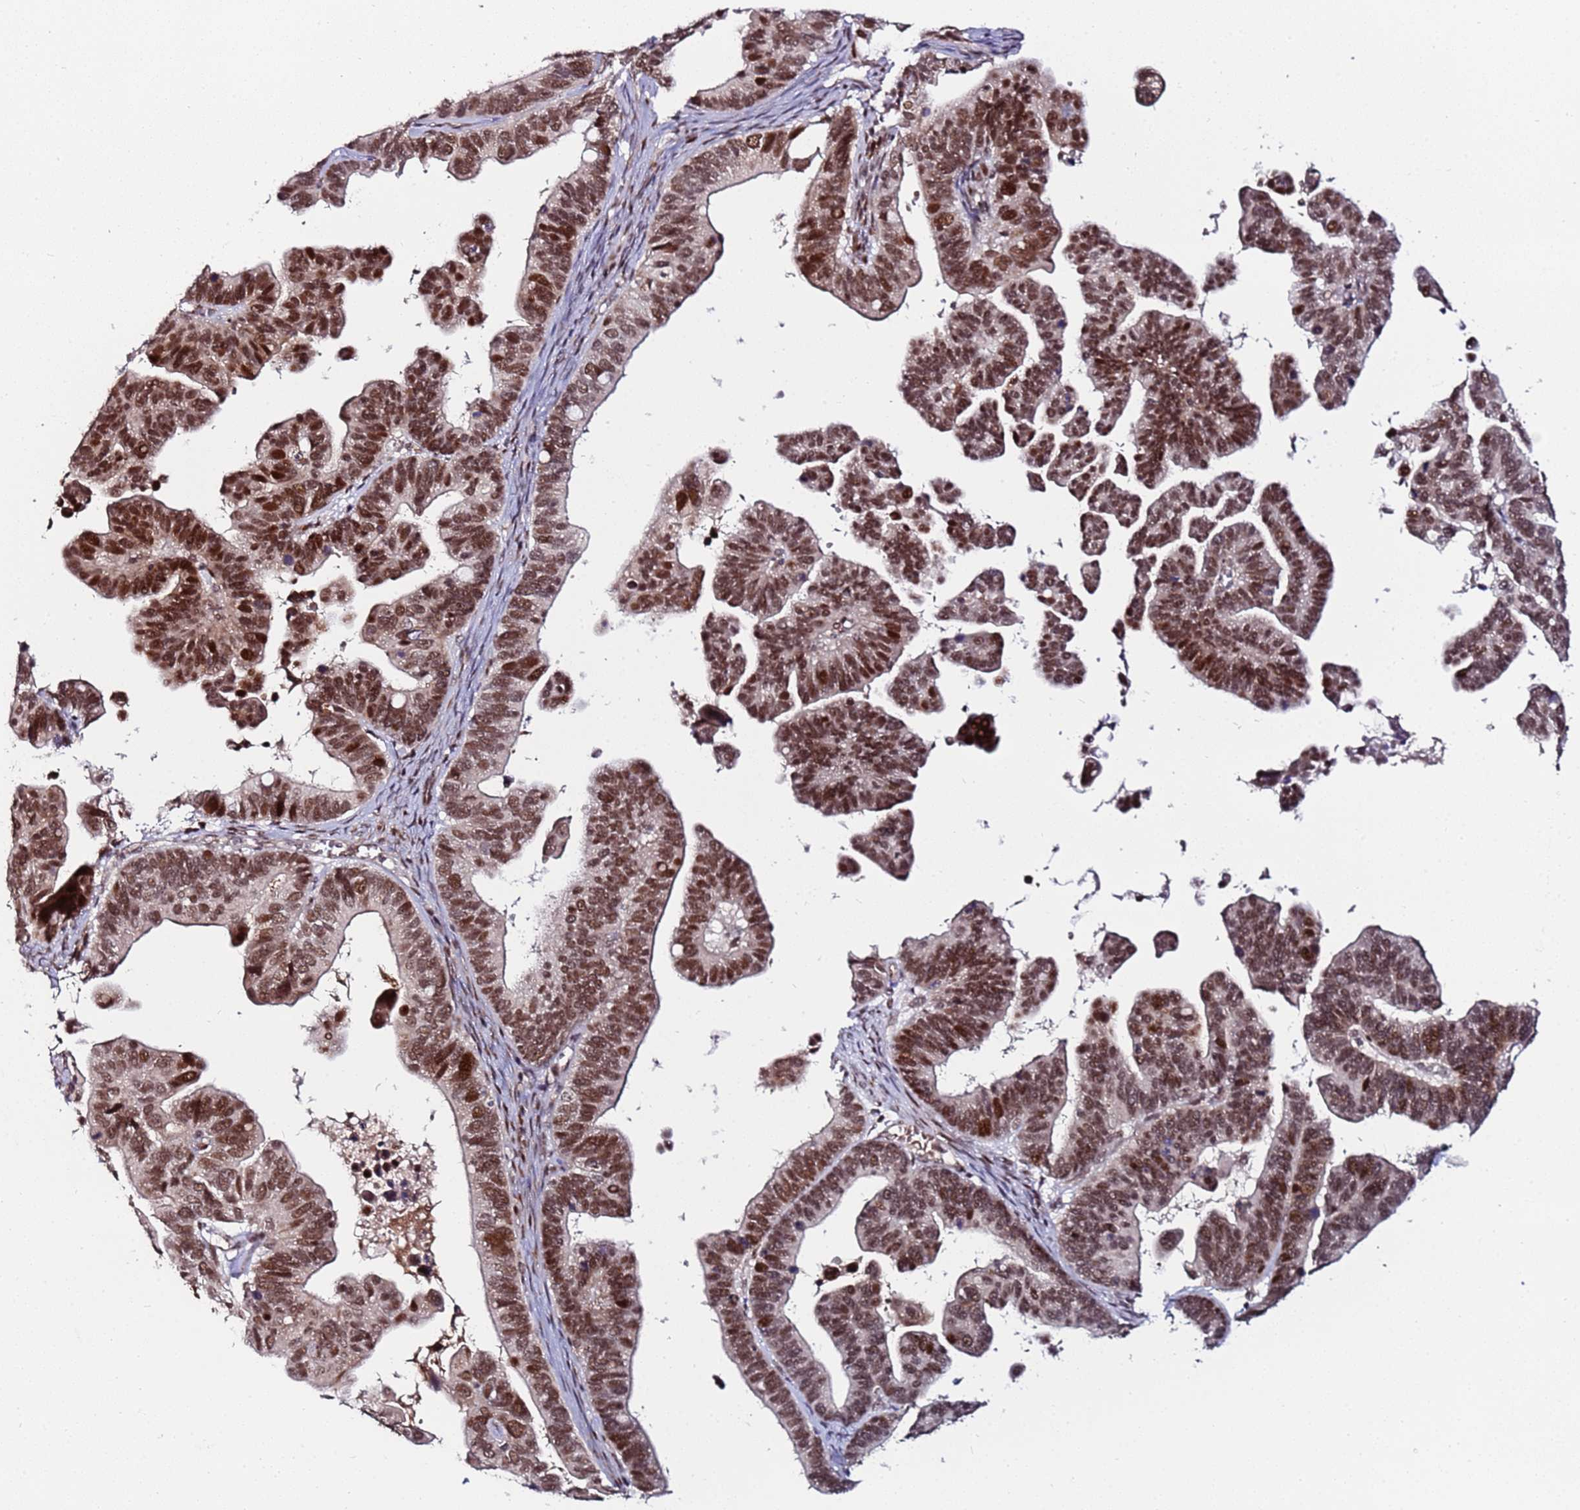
{"staining": {"intensity": "moderate", "quantity": ">75%", "location": "cytoplasmic/membranous"}, "tissue": "ovarian cancer", "cell_type": "Tumor cells", "image_type": "cancer", "snomed": [{"axis": "morphology", "description": "Cystadenocarcinoma, serous, NOS"}, {"axis": "topography", "description": "Ovary"}], "caption": "Human ovarian serous cystadenocarcinoma stained with a protein marker shows moderate staining in tumor cells.", "gene": "PPM1H", "patient": {"sex": "female", "age": 56}}